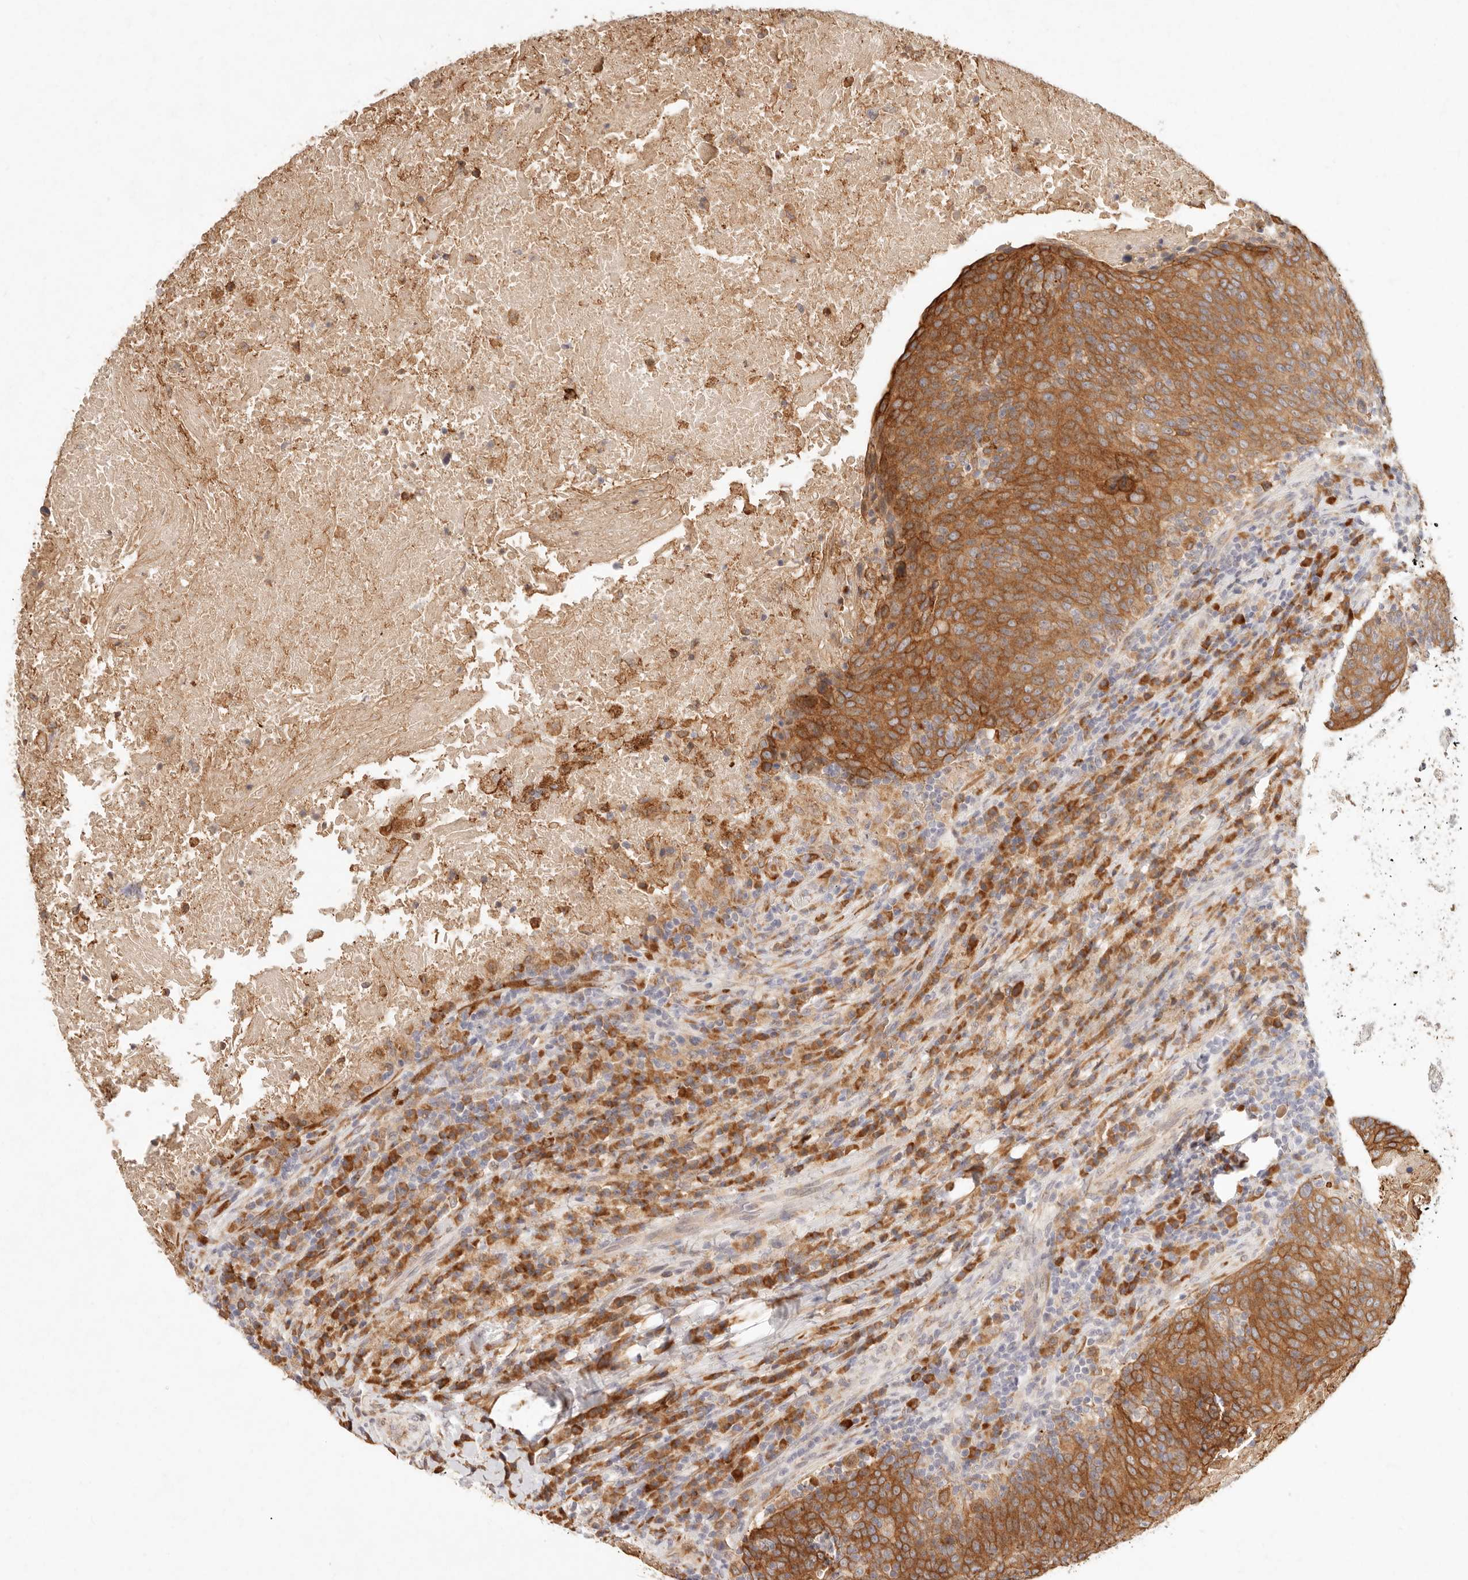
{"staining": {"intensity": "strong", "quantity": ">75%", "location": "cytoplasmic/membranous"}, "tissue": "head and neck cancer", "cell_type": "Tumor cells", "image_type": "cancer", "snomed": [{"axis": "morphology", "description": "Squamous cell carcinoma, NOS"}, {"axis": "morphology", "description": "Squamous cell carcinoma, metastatic, NOS"}, {"axis": "topography", "description": "Lymph node"}, {"axis": "topography", "description": "Head-Neck"}], "caption": "Immunohistochemistry of human head and neck metastatic squamous cell carcinoma exhibits high levels of strong cytoplasmic/membranous expression in about >75% of tumor cells.", "gene": "C1orf127", "patient": {"sex": "male", "age": 62}}